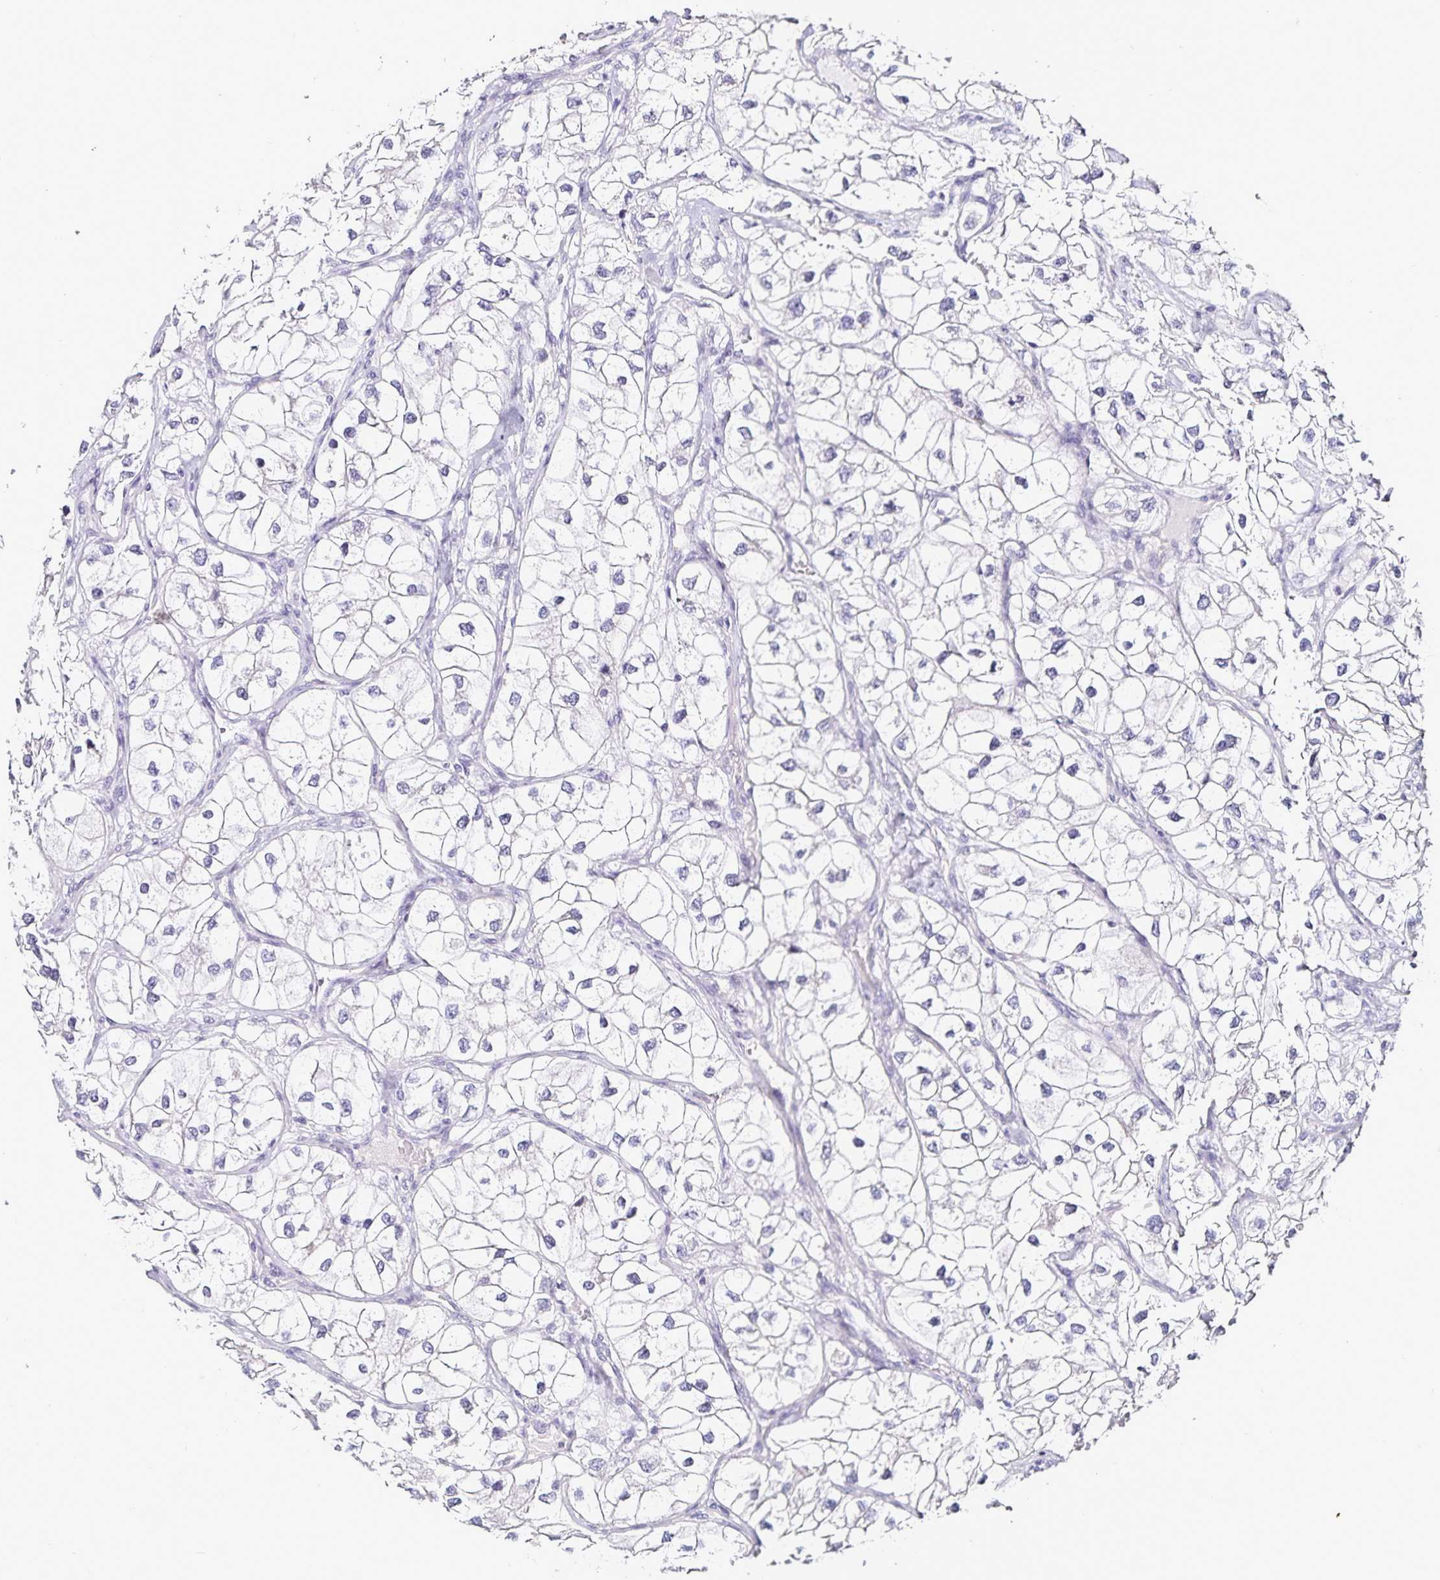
{"staining": {"intensity": "negative", "quantity": "none", "location": "none"}, "tissue": "renal cancer", "cell_type": "Tumor cells", "image_type": "cancer", "snomed": [{"axis": "morphology", "description": "Adenocarcinoma, NOS"}, {"axis": "topography", "description": "Kidney"}], "caption": "The histopathology image demonstrates no staining of tumor cells in renal cancer. (DAB (3,3'-diaminobenzidine) IHC with hematoxylin counter stain).", "gene": "TSPAN7", "patient": {"sex": "male", "age": 59}}